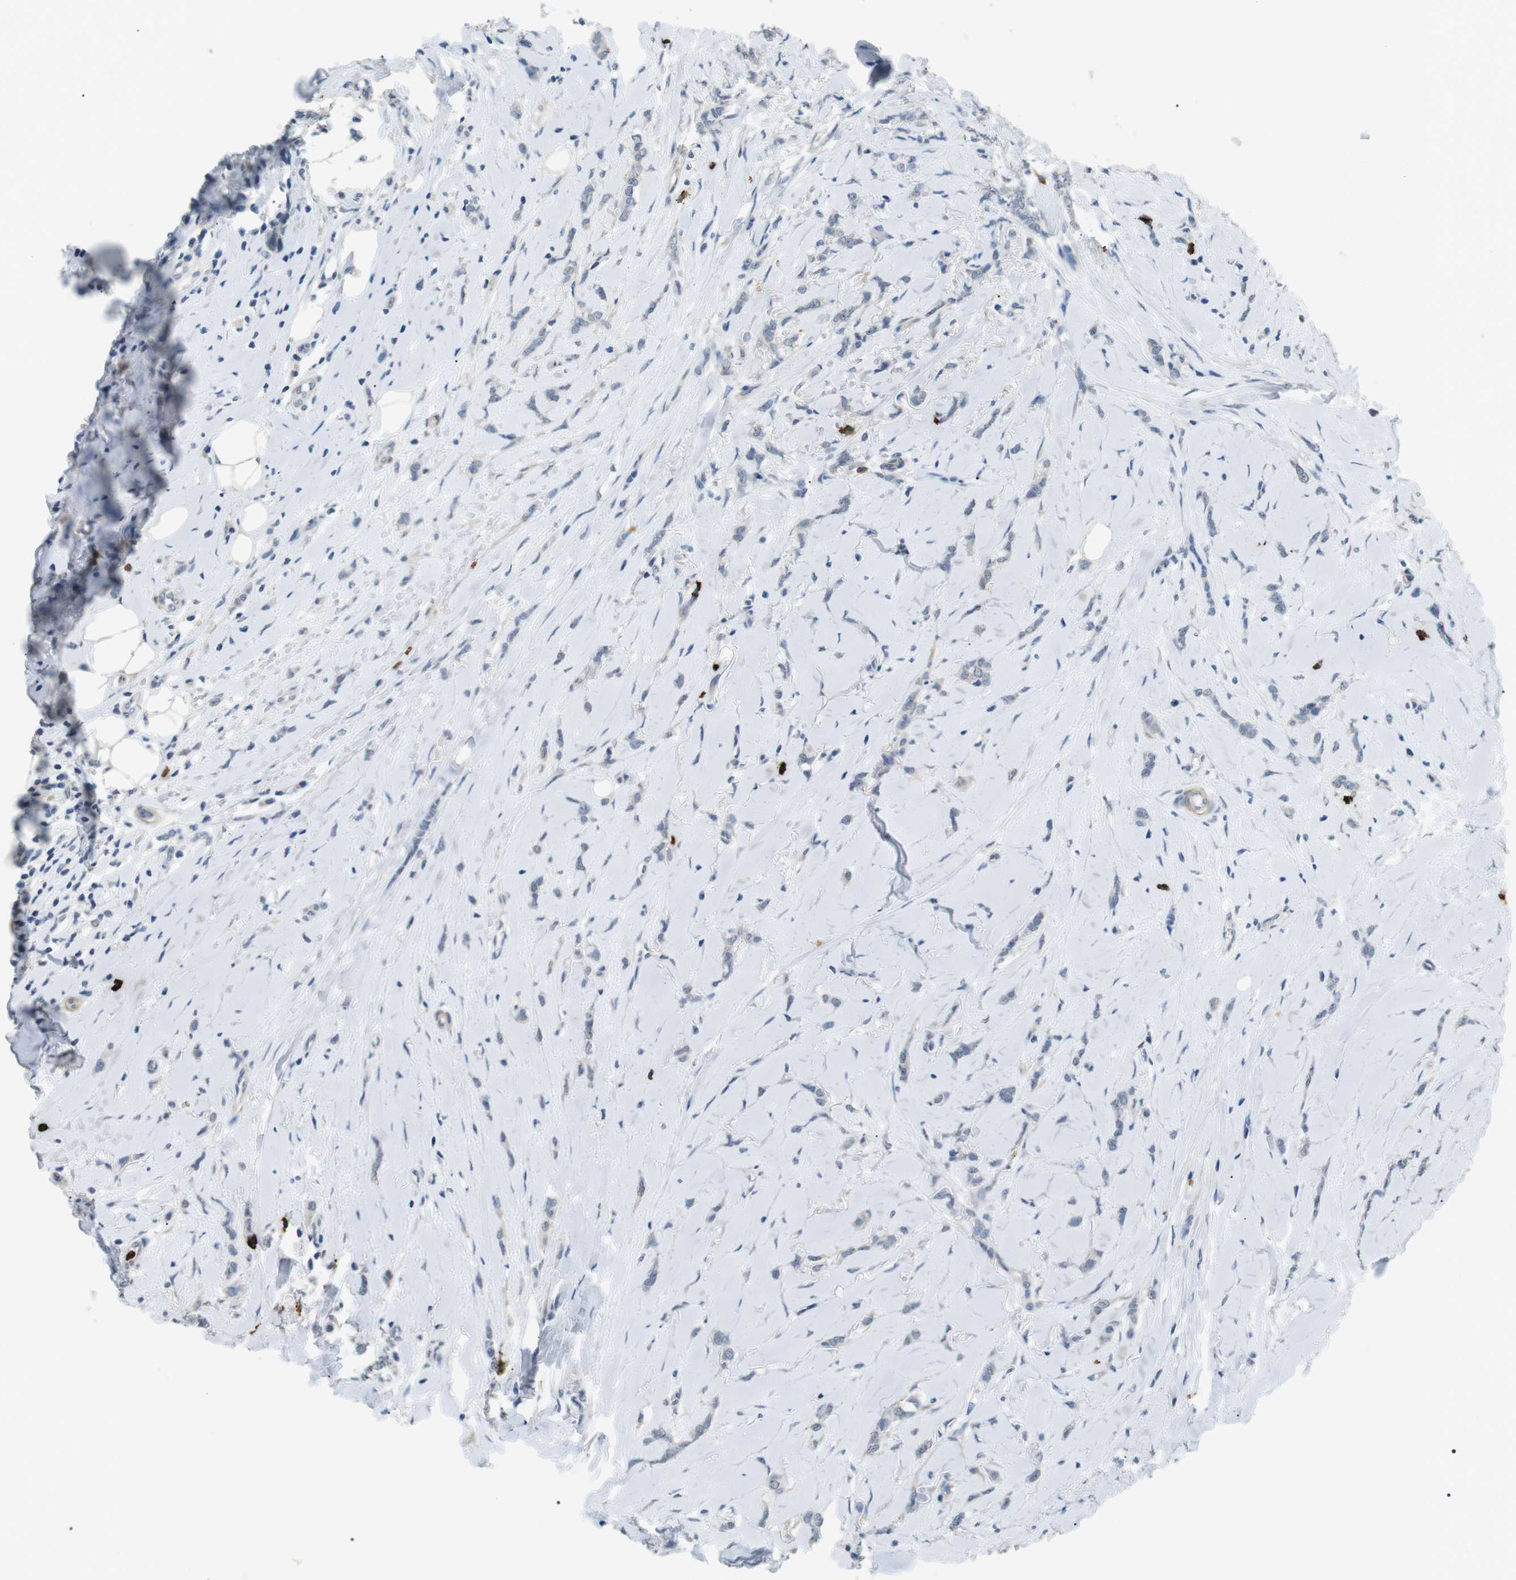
{"staining": {"intensity": "negative", "quantity": "none", "location": "none"}, "tissue": "breast cancer", "cell_type": "Tumor cells", "image_type": "cancer", "snomed": [{"axis": "morphology", "description": "Lobular carcinoma"}, {"axis": "topography", "description": "Skin"}, {"axis": "topography", "description": "Breast"}], "caption": "Tumor cells show no significant protein staining in lobular carcinoma (breast).", "gene": "GZMM", "patient": {"sex": "female", "age": 46}}